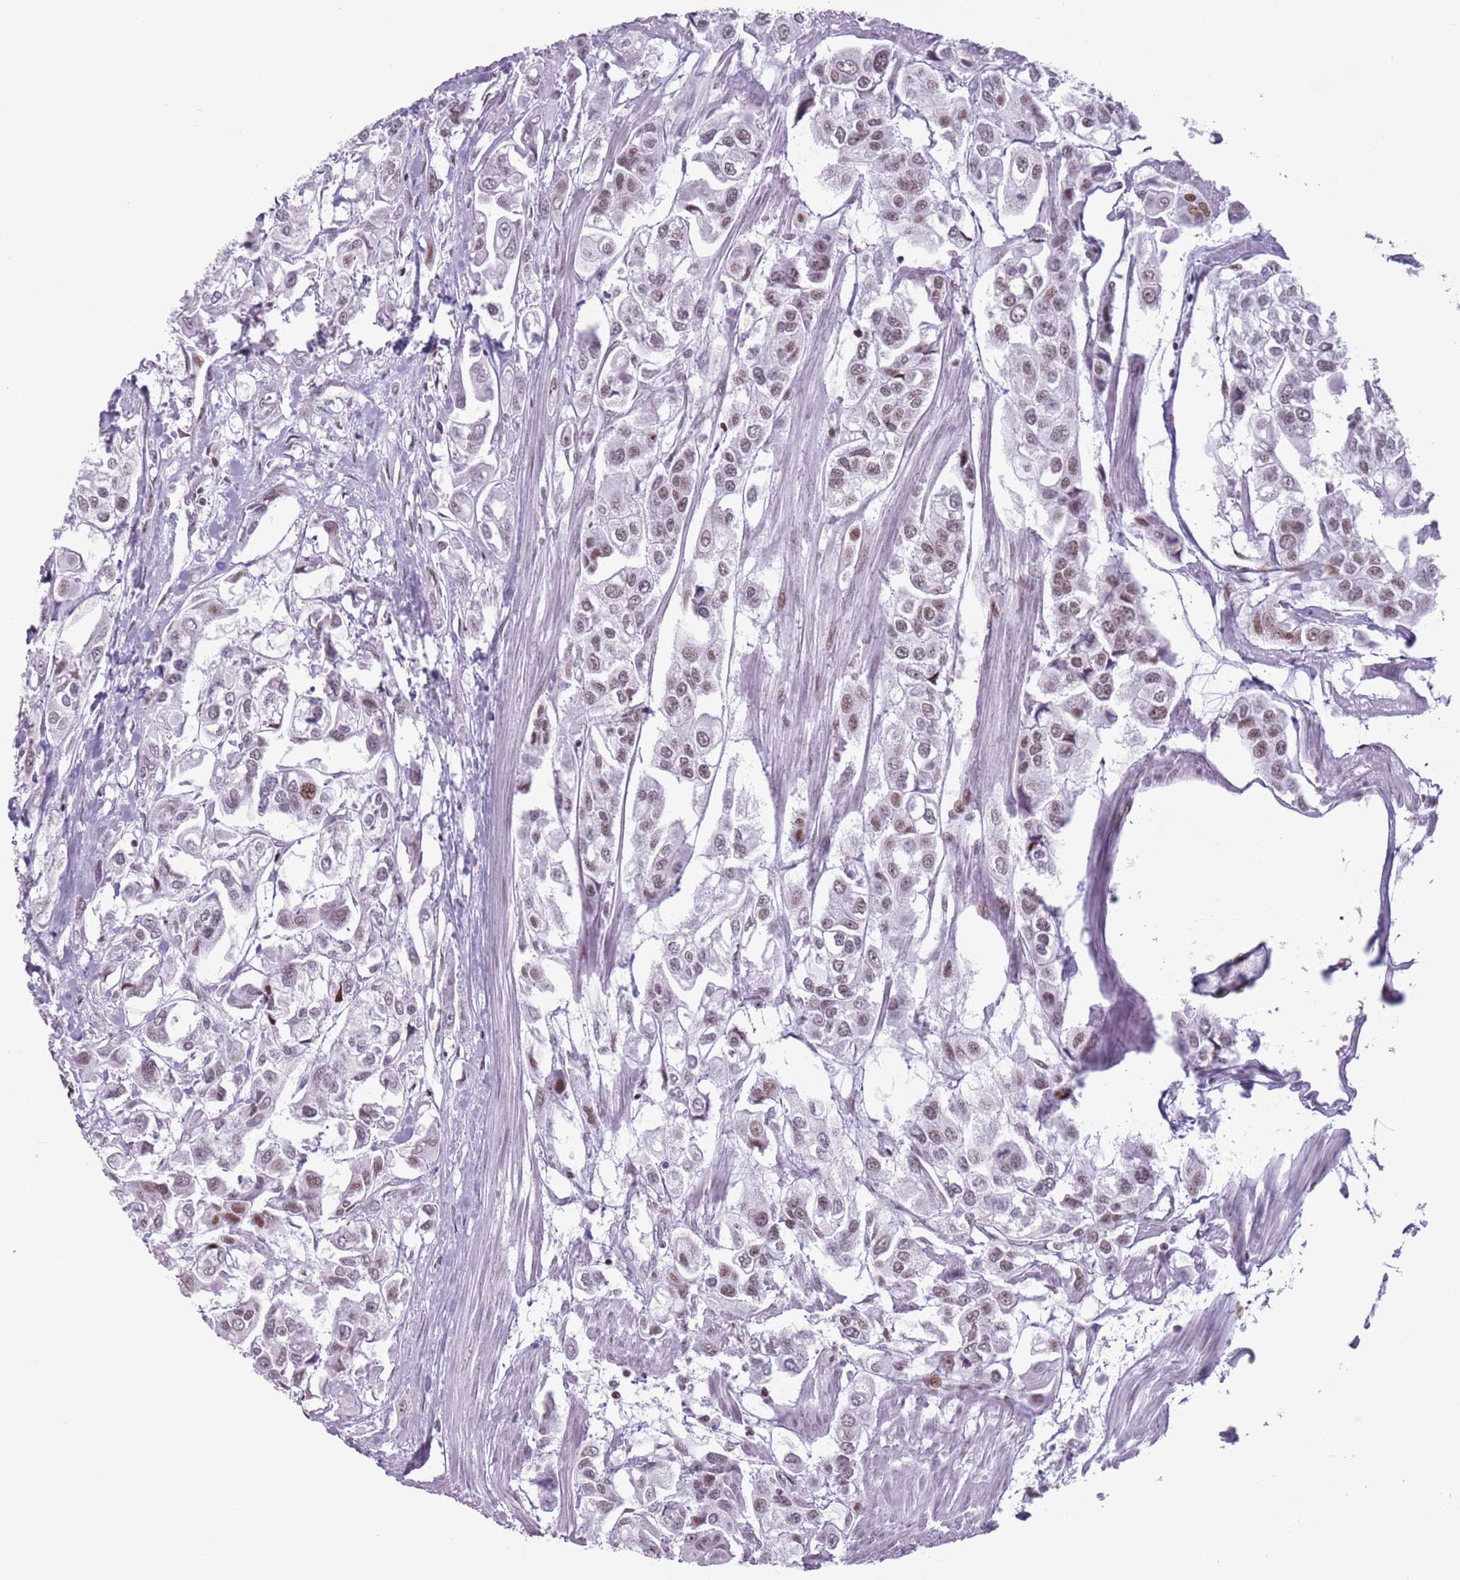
{"staining": {"intensity": "weak", "quantity": "25%-75%", "location": "nuclear"}, "tissue": "urothelial cancer", "cell_type": "Tumor cells", "image_type": "cancer", "snomed": [{"axis": "morphology", "description": "Urothelial carcinoma, High grade"}, {"axis": "topography", "description": "Urinary bladder"}], "caption": "Brown immunohistochemical staining in urothelial carcinoma (high-grade) displays weak nuclear expression in about 25%-75% of tumor cells.", "gene": "FAM104B", "patient": {"sex": "male", "age": 67}}